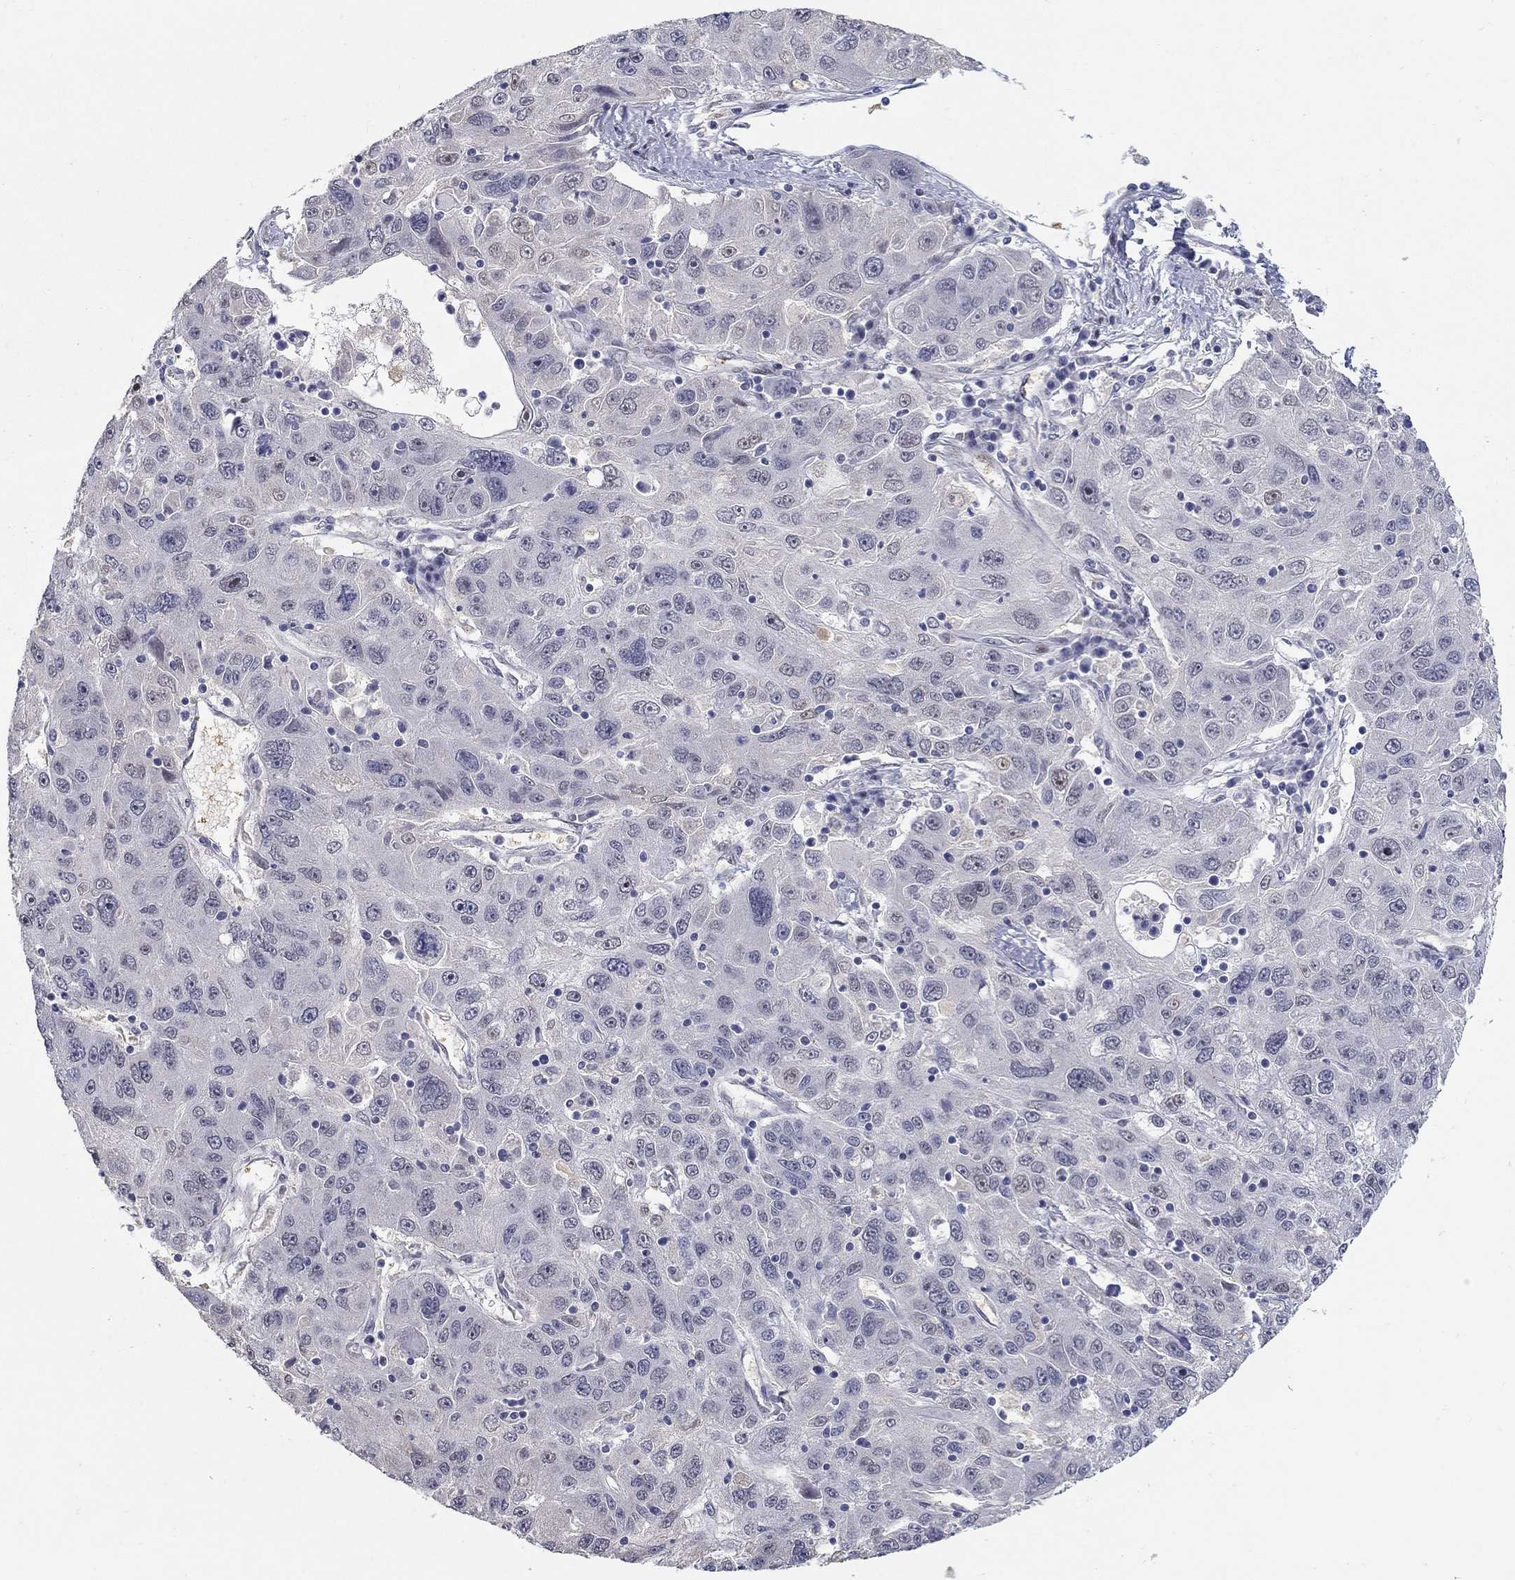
{"staining": {"intensity": "negative", "quantity": "none", "location": "none"}, "tissue": "stomach cancer", "cell_type": "Tumor cells", "image_type": "cancer", "snomed": [{"axis": "morphology", "description": "Adenocarcinoma, NOS"}, {"axis": "topography", "description": "Stomach"}], "caption": "This is a histopathology image of immunohistochemistry (IHC) staining of stomach adenocarcinoma, which shows no expression in tumor cells.", "gene": "RAPGEF5", "patient": {"sex": "male", "age": 56}}